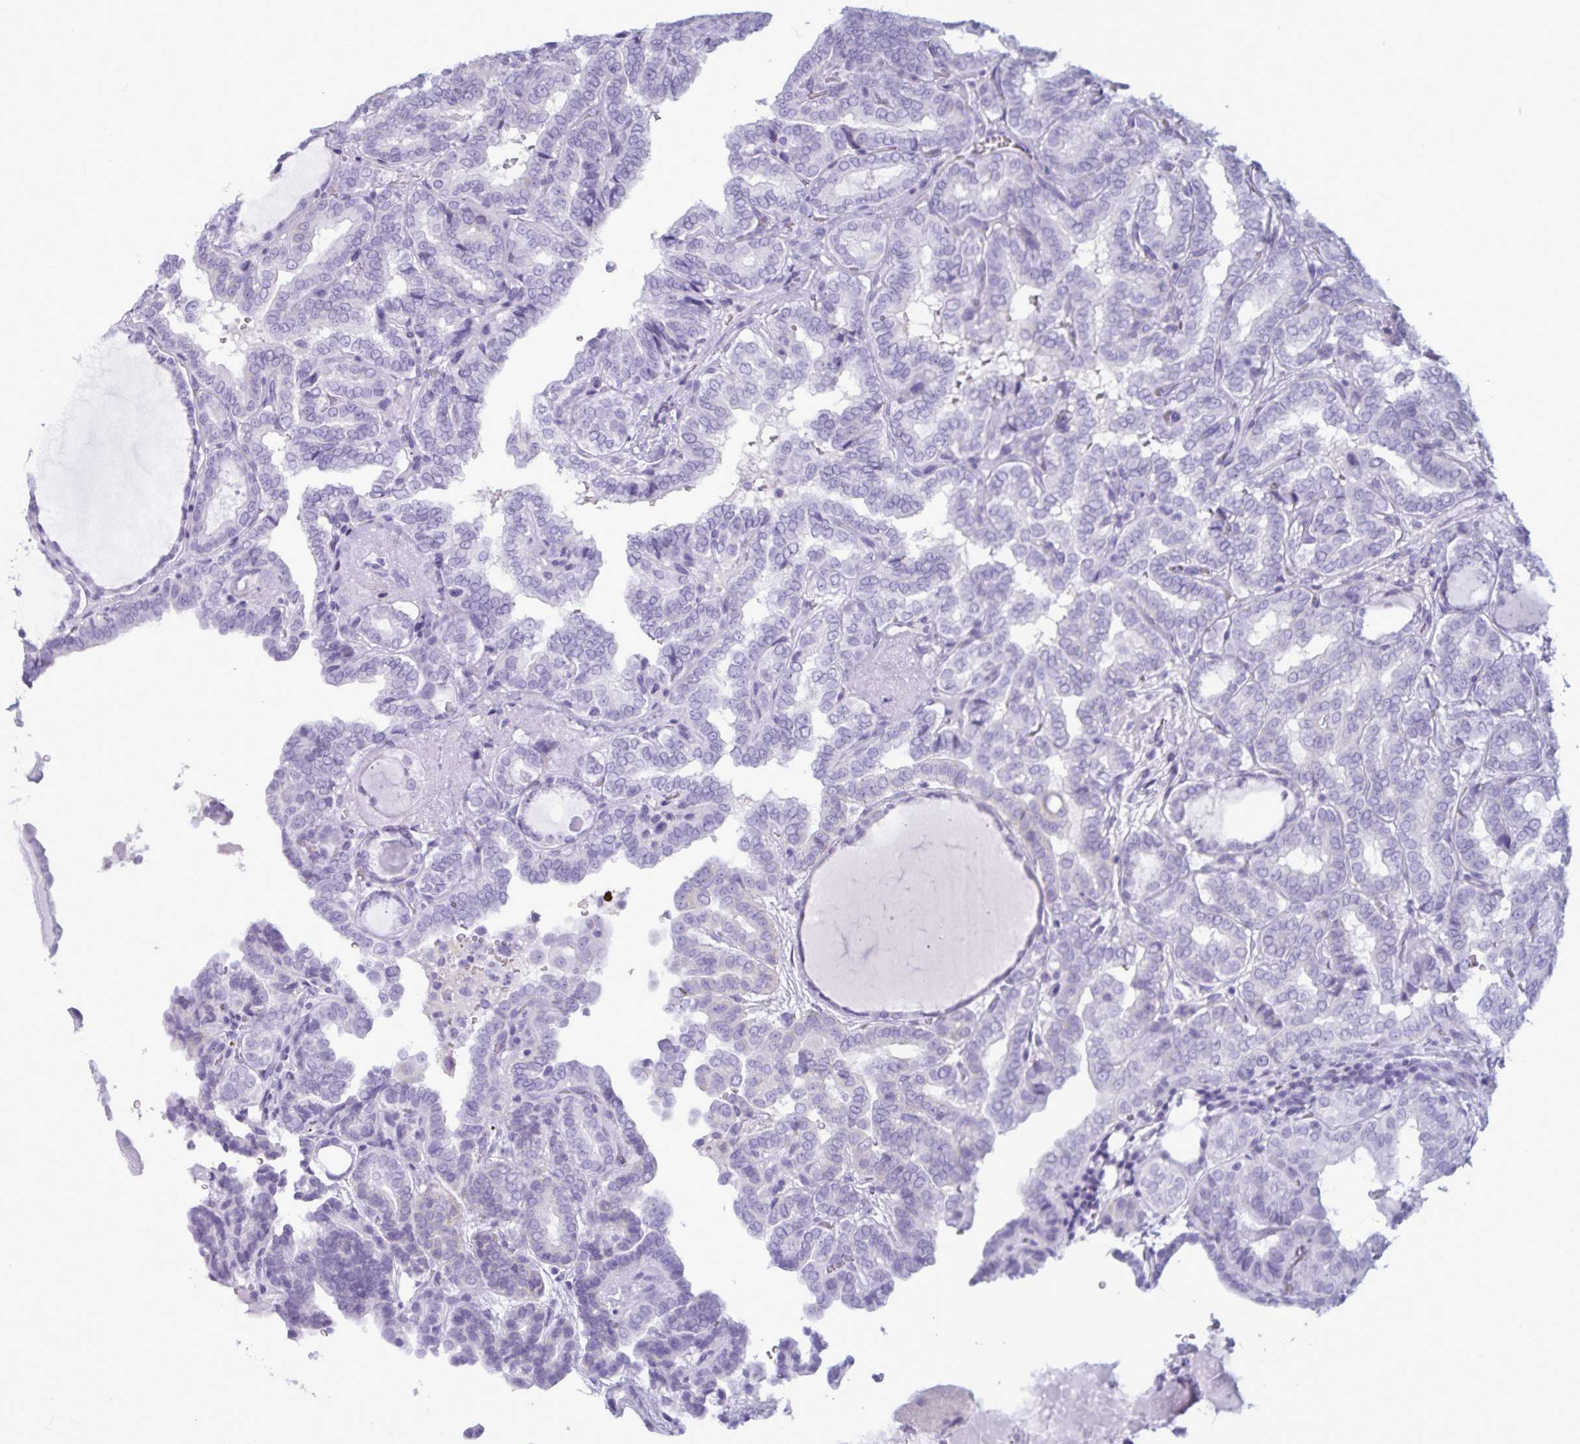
{"staining": {"intensity": "negative", "quantity": "none", "location": "none"}, "tissue": "thyroid cancer", "cell_type": "Tumor cells", "image_type": "cancer", "snomed": [{"axis": "morphology", "description": "Papillary adenocarcinoma, NOS"}, {"axis": "topography", "description": "Thyroid gland"}], "caption": "This photomicrograph is of thyroid papillary adenocarcinoma stained with immunohistochemistry (IHC) to label a protein in brown with the nuclei are counter-stained blue. There is no positivity in tumor cells.", "gene": "BBS10", "patient": {"sex": "female", "age": 46}}